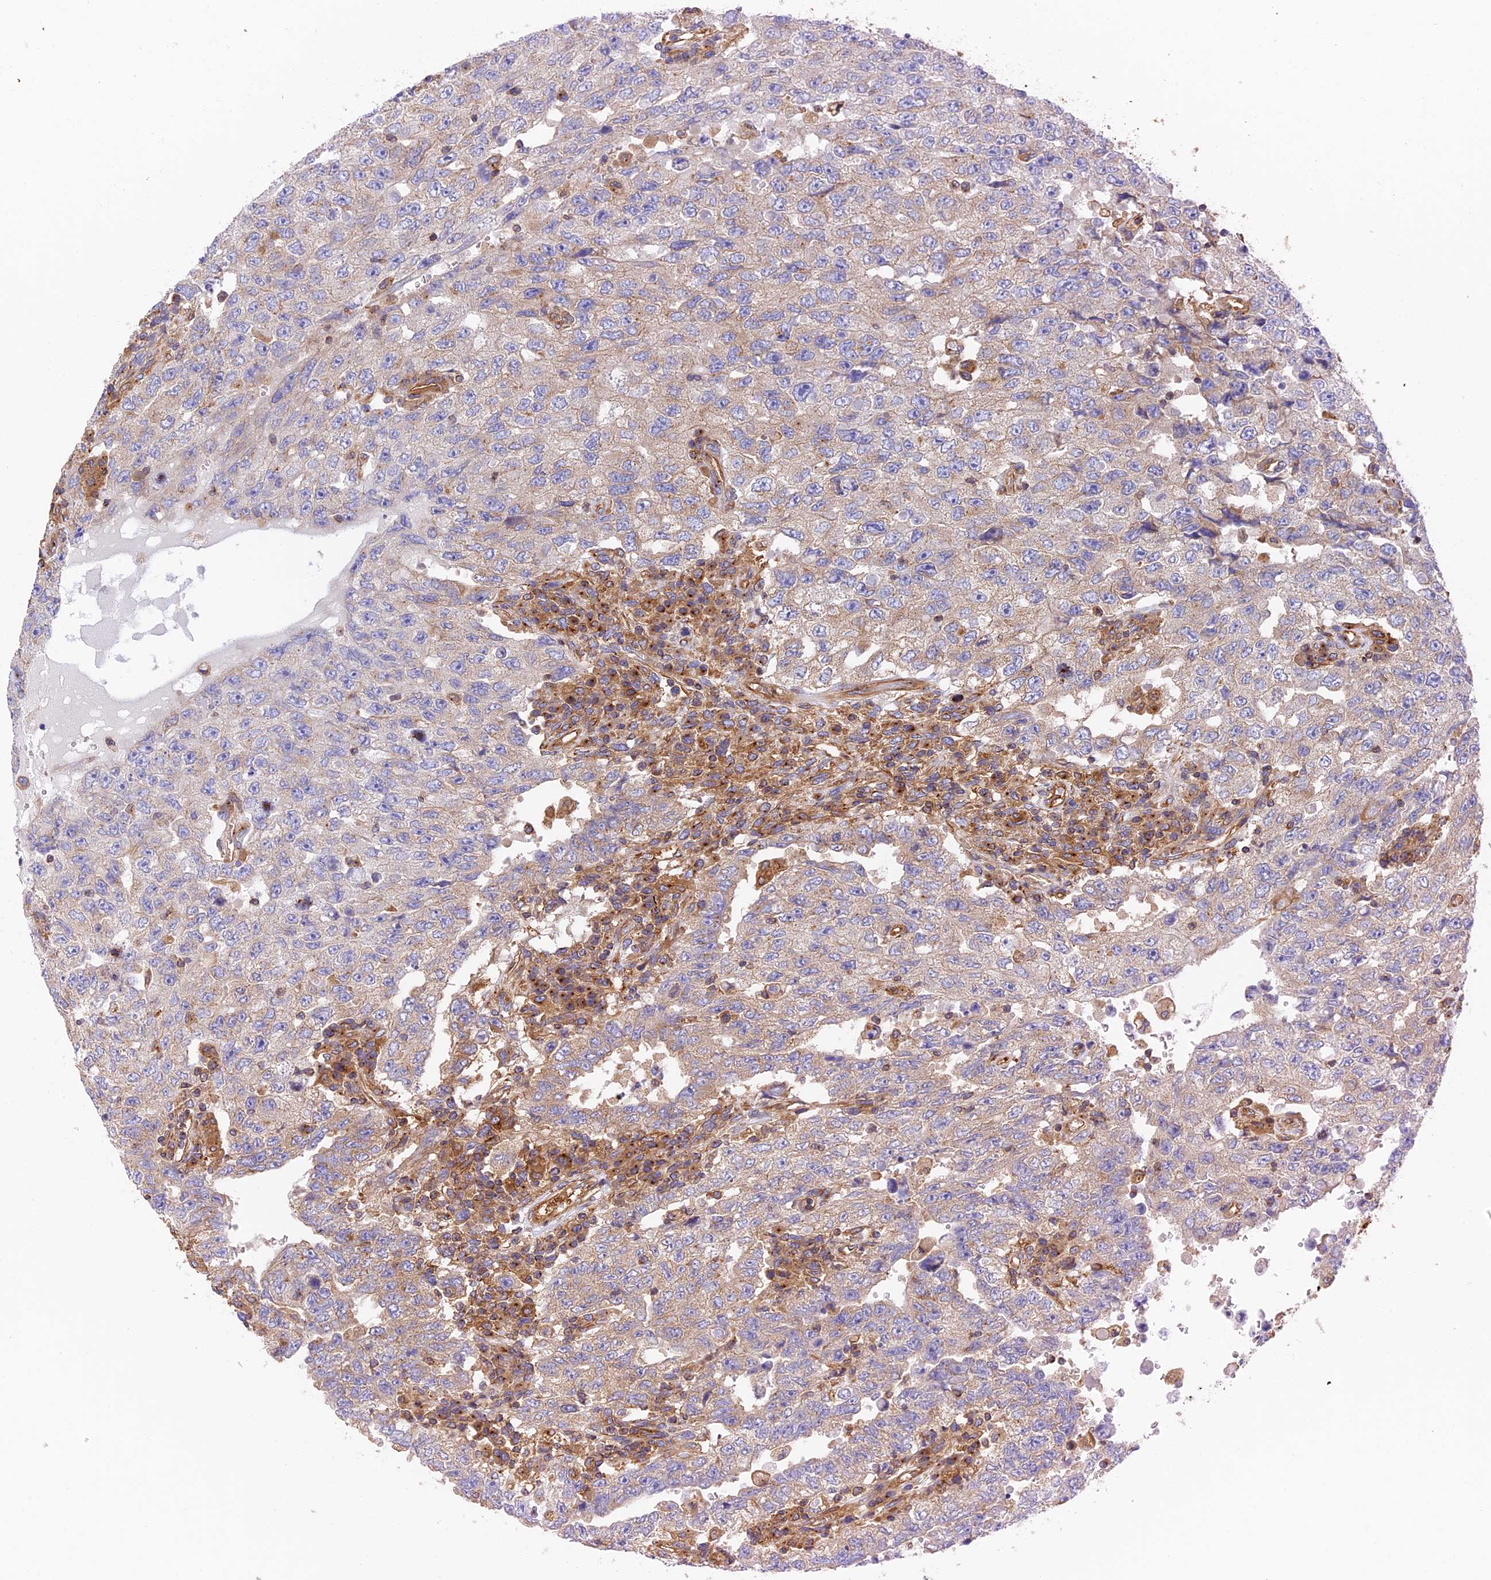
{"staining": {"intensity": "negative", "quantity": "none", "location": "none"}, "tissue": "testis cancer", "cell_type": "Tumor cells", "image_type": "cancer", "snomed": [{"axis": "morphology", "description": "Carcinoma, Embryonal, NOS"}, {"axis": "topography", "description": "Testis"}], "caption": "DAB (3,3'-diaminobenzidine) immunohistochemical staining of human testis cancer exhibits no significant staining in tumor cells. (DAB immunohistochemistry visualized using brightfield microscopy, high magnification).", "gene": "DCTN2", "patient": {"sex": "male", "age": 26}}